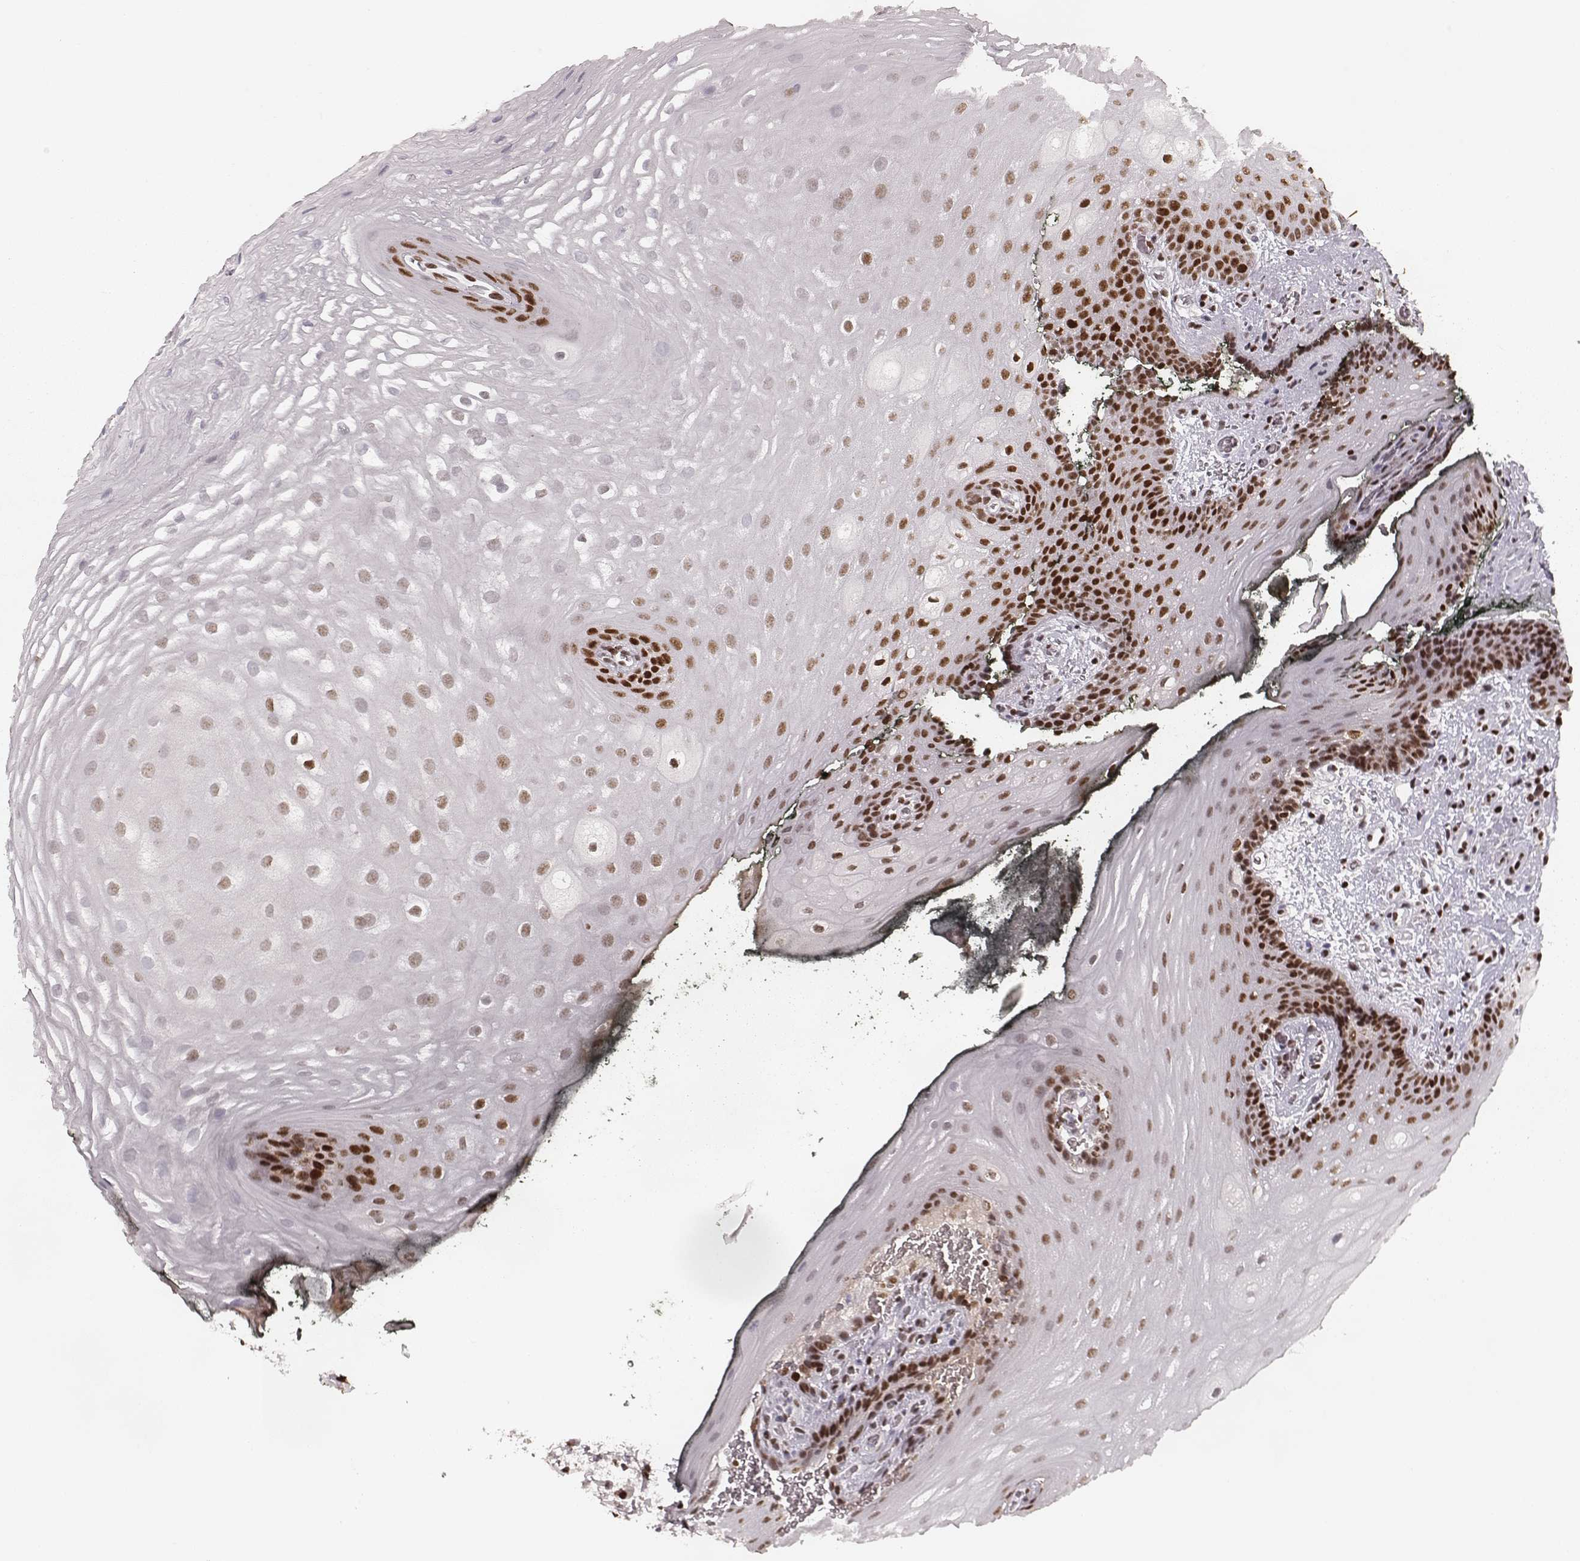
{"staining": {"intensity": "strong", "quantity": "25%-75%", "location": "nuclear"}, "tissue": "oral mucosa", "cell_type": "Squamous epithelial cells", "image_type": "normal", "snomed": [{"axis": "morphology", "description": "Normal tissue, NOS"}, {"axis": "topography", "description": "Oral tissue"}, {"axis": "topography", "description": "Head-Neck"}], "caption": "A histopathology image of oral mucosa stained for a protein displays strong nuclear brown staining in squamous epithelial cells. (DAB = brown stain, brightfield microscopy at high magnification).", "gene": "PARP1", "patient": {"sex": "male", "age": 65}}